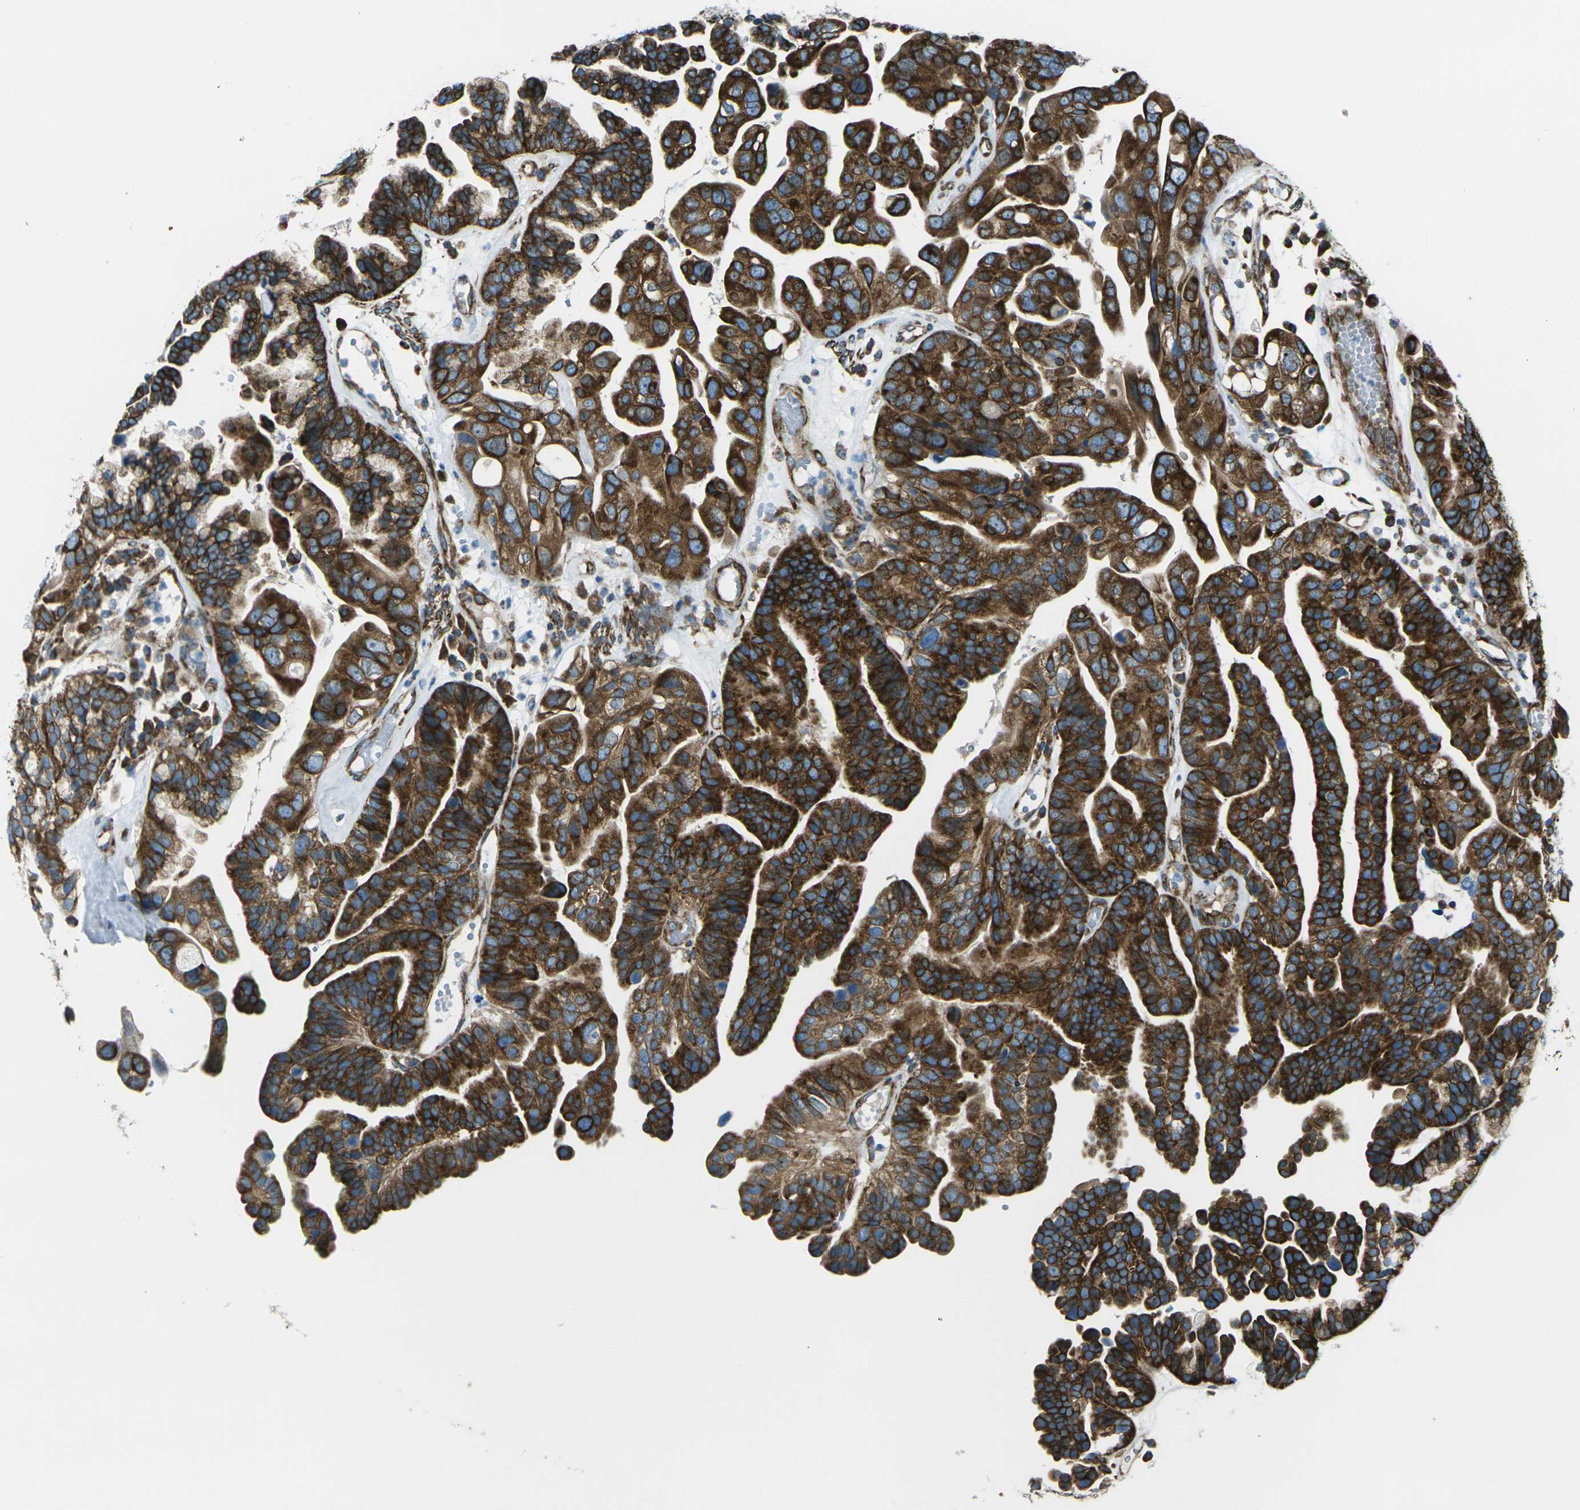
{"staining": {"intensity": "strong", "quantity": ">75%", "location": "cytoplasmic/membranous"}, "tissue": "ovarian cancer", "cell_type": "Tumor cells", "image_type": "cancer", "snomed": [{"axis": "morphology", "description": "Cystadenocarcinoma, serous, NOS"}, {"axis": "topography", "description": "Ovary"}], "caption": "Strong cytoplasmic/membranous protein expression is identified in approximately >75% of tumor cells in ovarian cancer.", "gene": "CELSR2", "patient": {"sex": "female", "age": 56}}